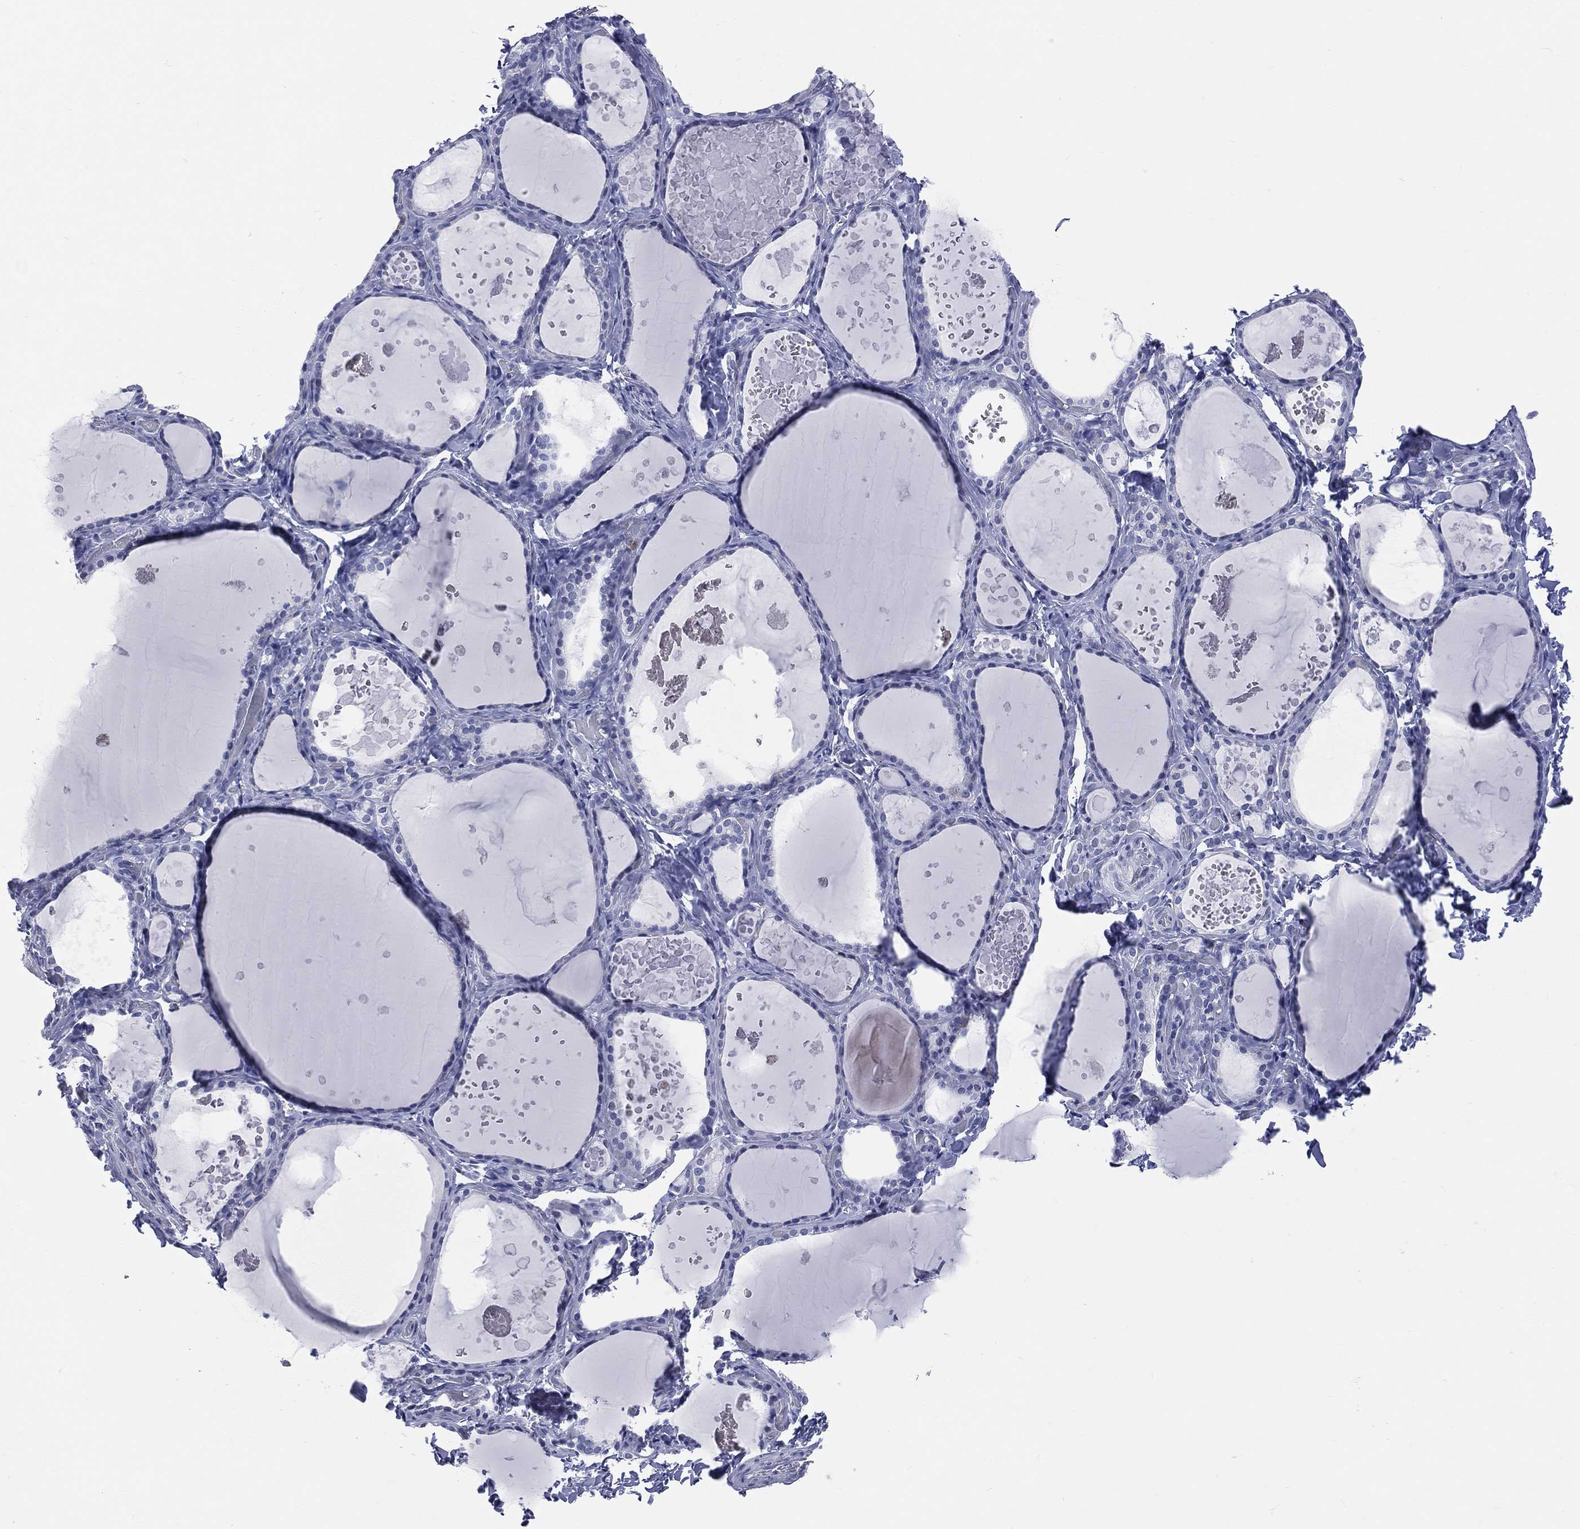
{"staining": {"intensity": "negative", "quantity": "none", "location": "none"}, "tissue": "thyroid gland", "cell_type": "Glandular cells", "image_type": "normal", "snomed": [{"axis": "morphology", "description": "Normal tissue, NOS"}, {"axis": "topography", "description": "Thyroid gland"}], "caption": "The immunohistochemistry (IHC) micrograph has no significant expression in glandular cells of thyroid gland.", "gene": "MLLT10", "patient": {"sex": "female", "age": 56}}